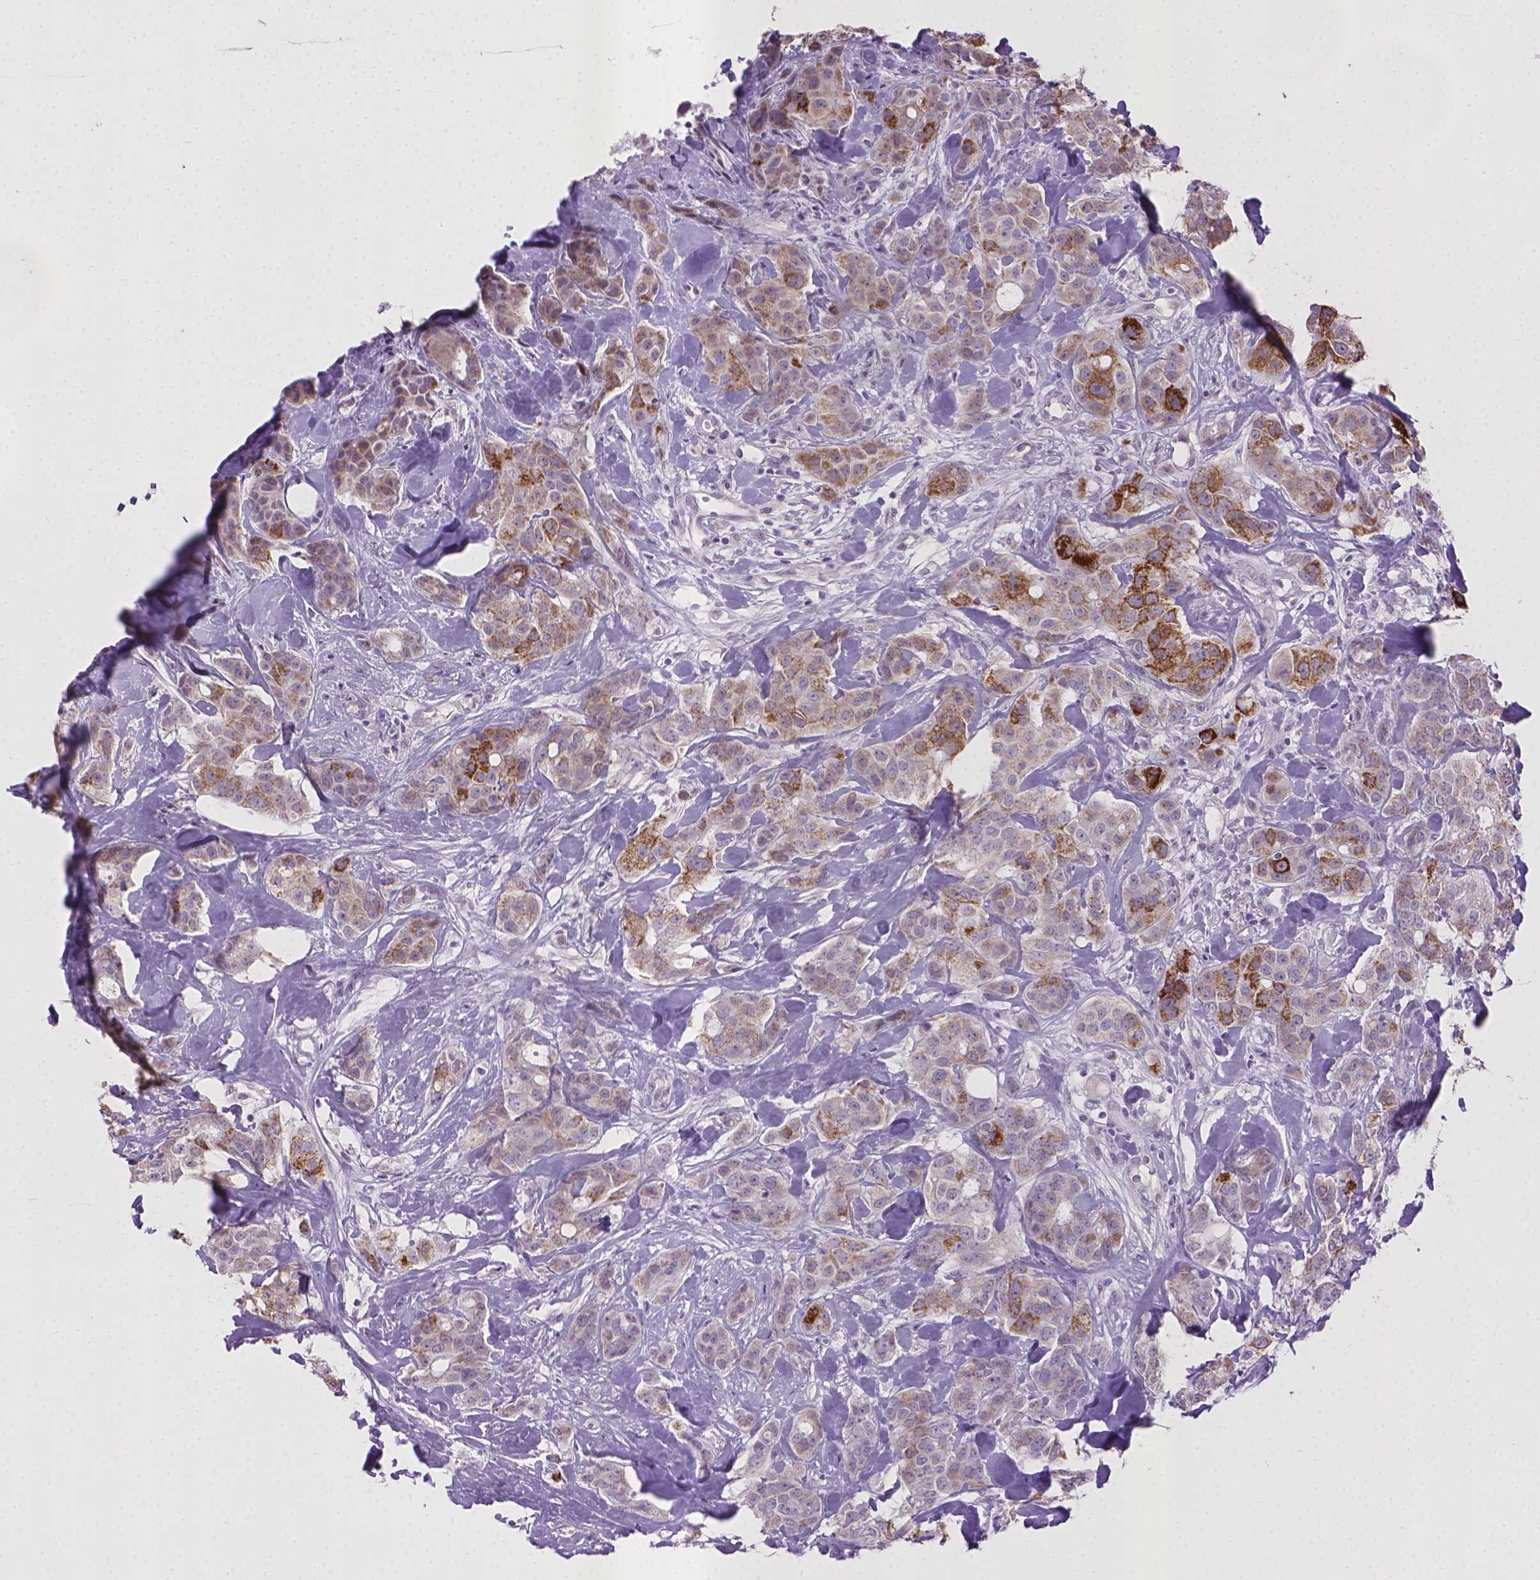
{"staining": {"intensity": "strong", "quantity": "<25%", "location": "cytoplasmic/membranous"}, "tissue": "breast cancer", "cell_type": "Tumor cells", "image_type": "cancer", "snomed": [{"axis": "morphology", "description": "Duct carcinoma"}, {"axis": "topography", "description": "Breast"}], "caption": "Immunohistochemical staining of breast invasive ductal carcinoma shows medium levels of strong cytoplasmic/membranous positivity in approximately <25% of tumor cells.", "gene": "KMO", "patient": {"sex": "female", "age": 43}}